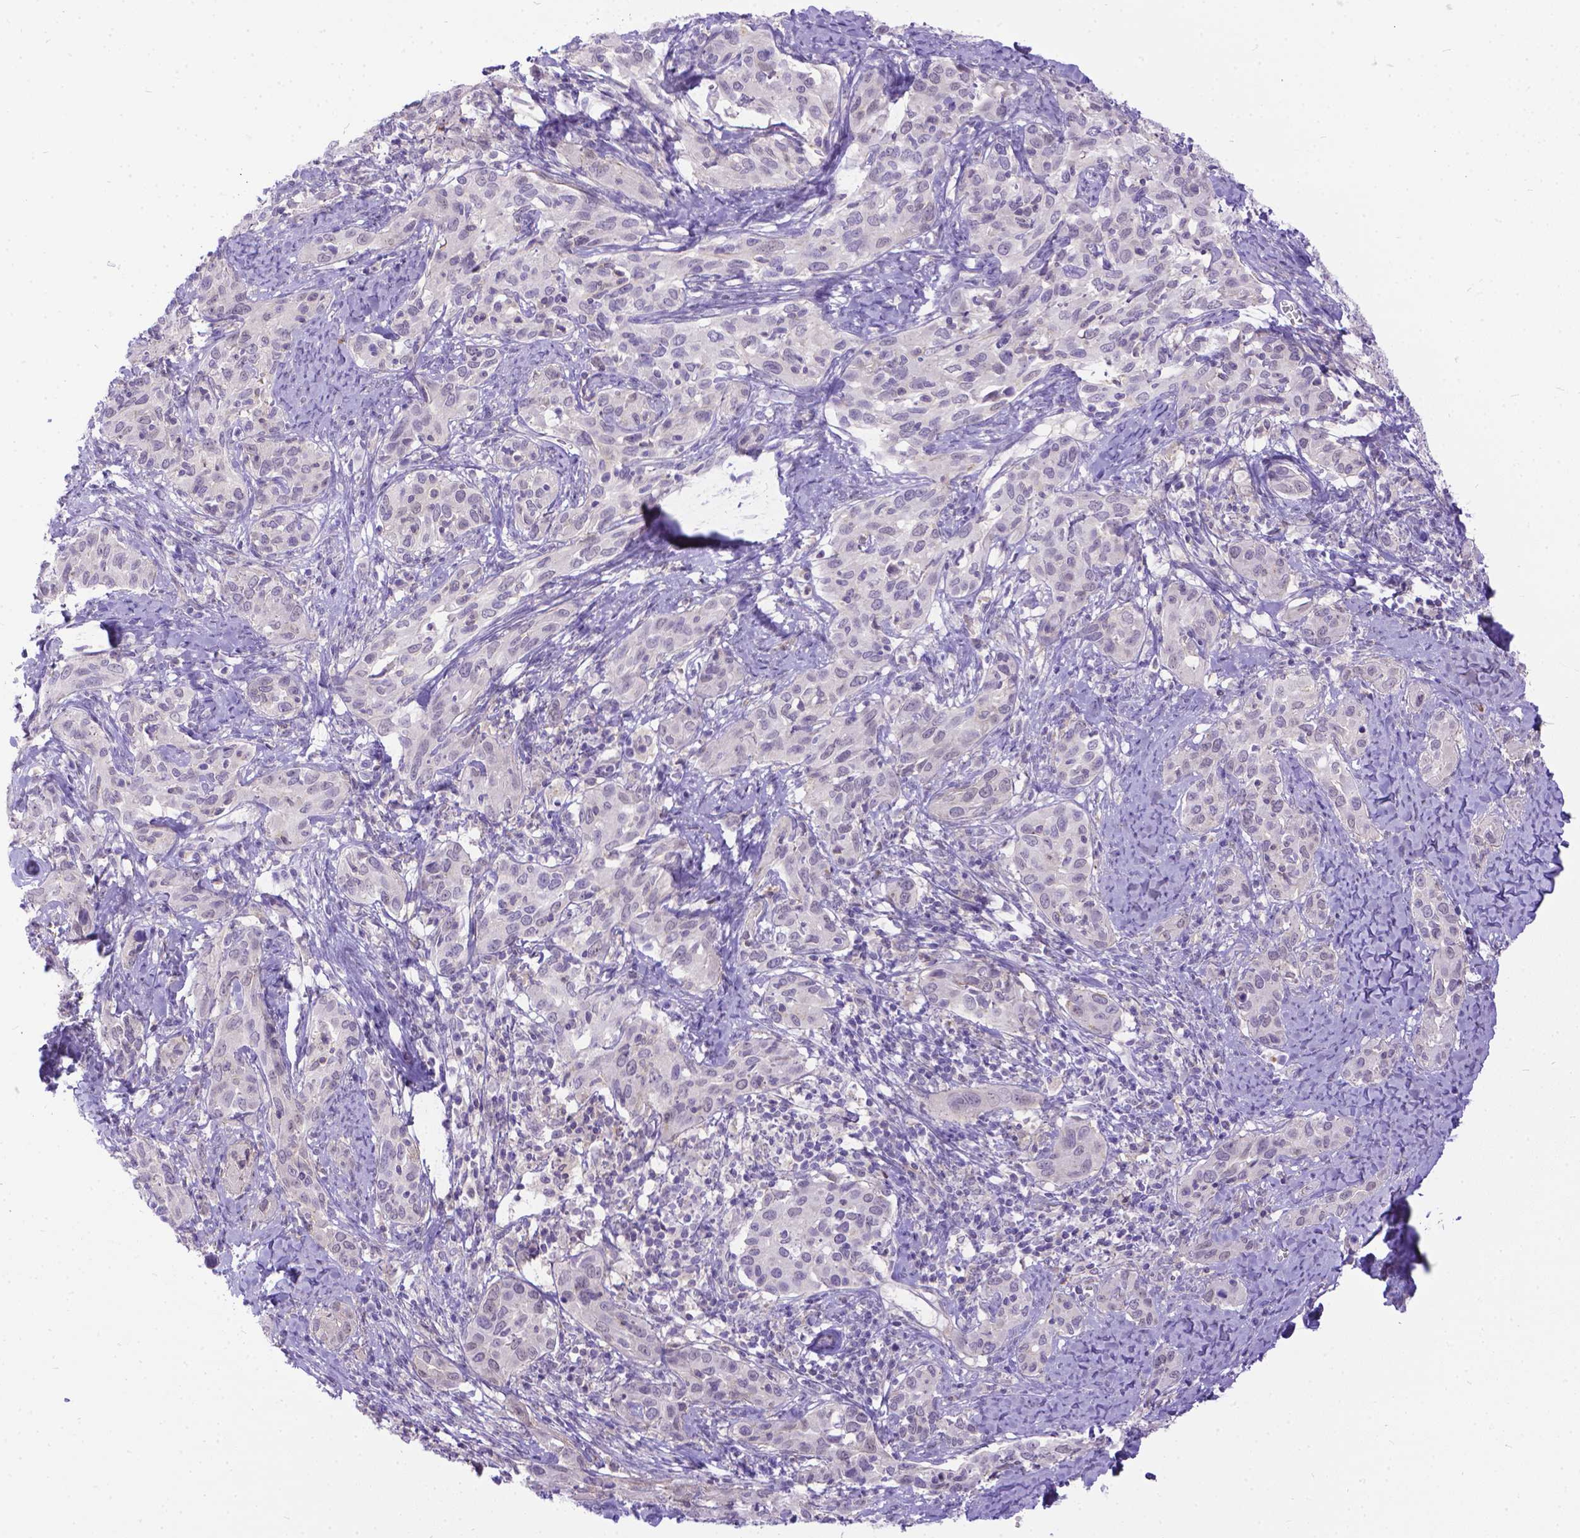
{"staining": {"intensity": "weak", "quantity": "<25%", "location": "nuclear"}, "tissue": "cervical cancer", "cell_type": "Tumor cells", "image_type": "cancer", "snomed": [{"axis": "morphology", "description": "Squamous cell carcinoma, NOS"}, {"axis": "topography", "description": "Cervix"}], "caption": "The histopathology image exhibits no significant expression in tumor cells of cervical squamous cell carcinoma.", "gene": "TMEM169", "patient": {"sex": "female", "age": 51}}